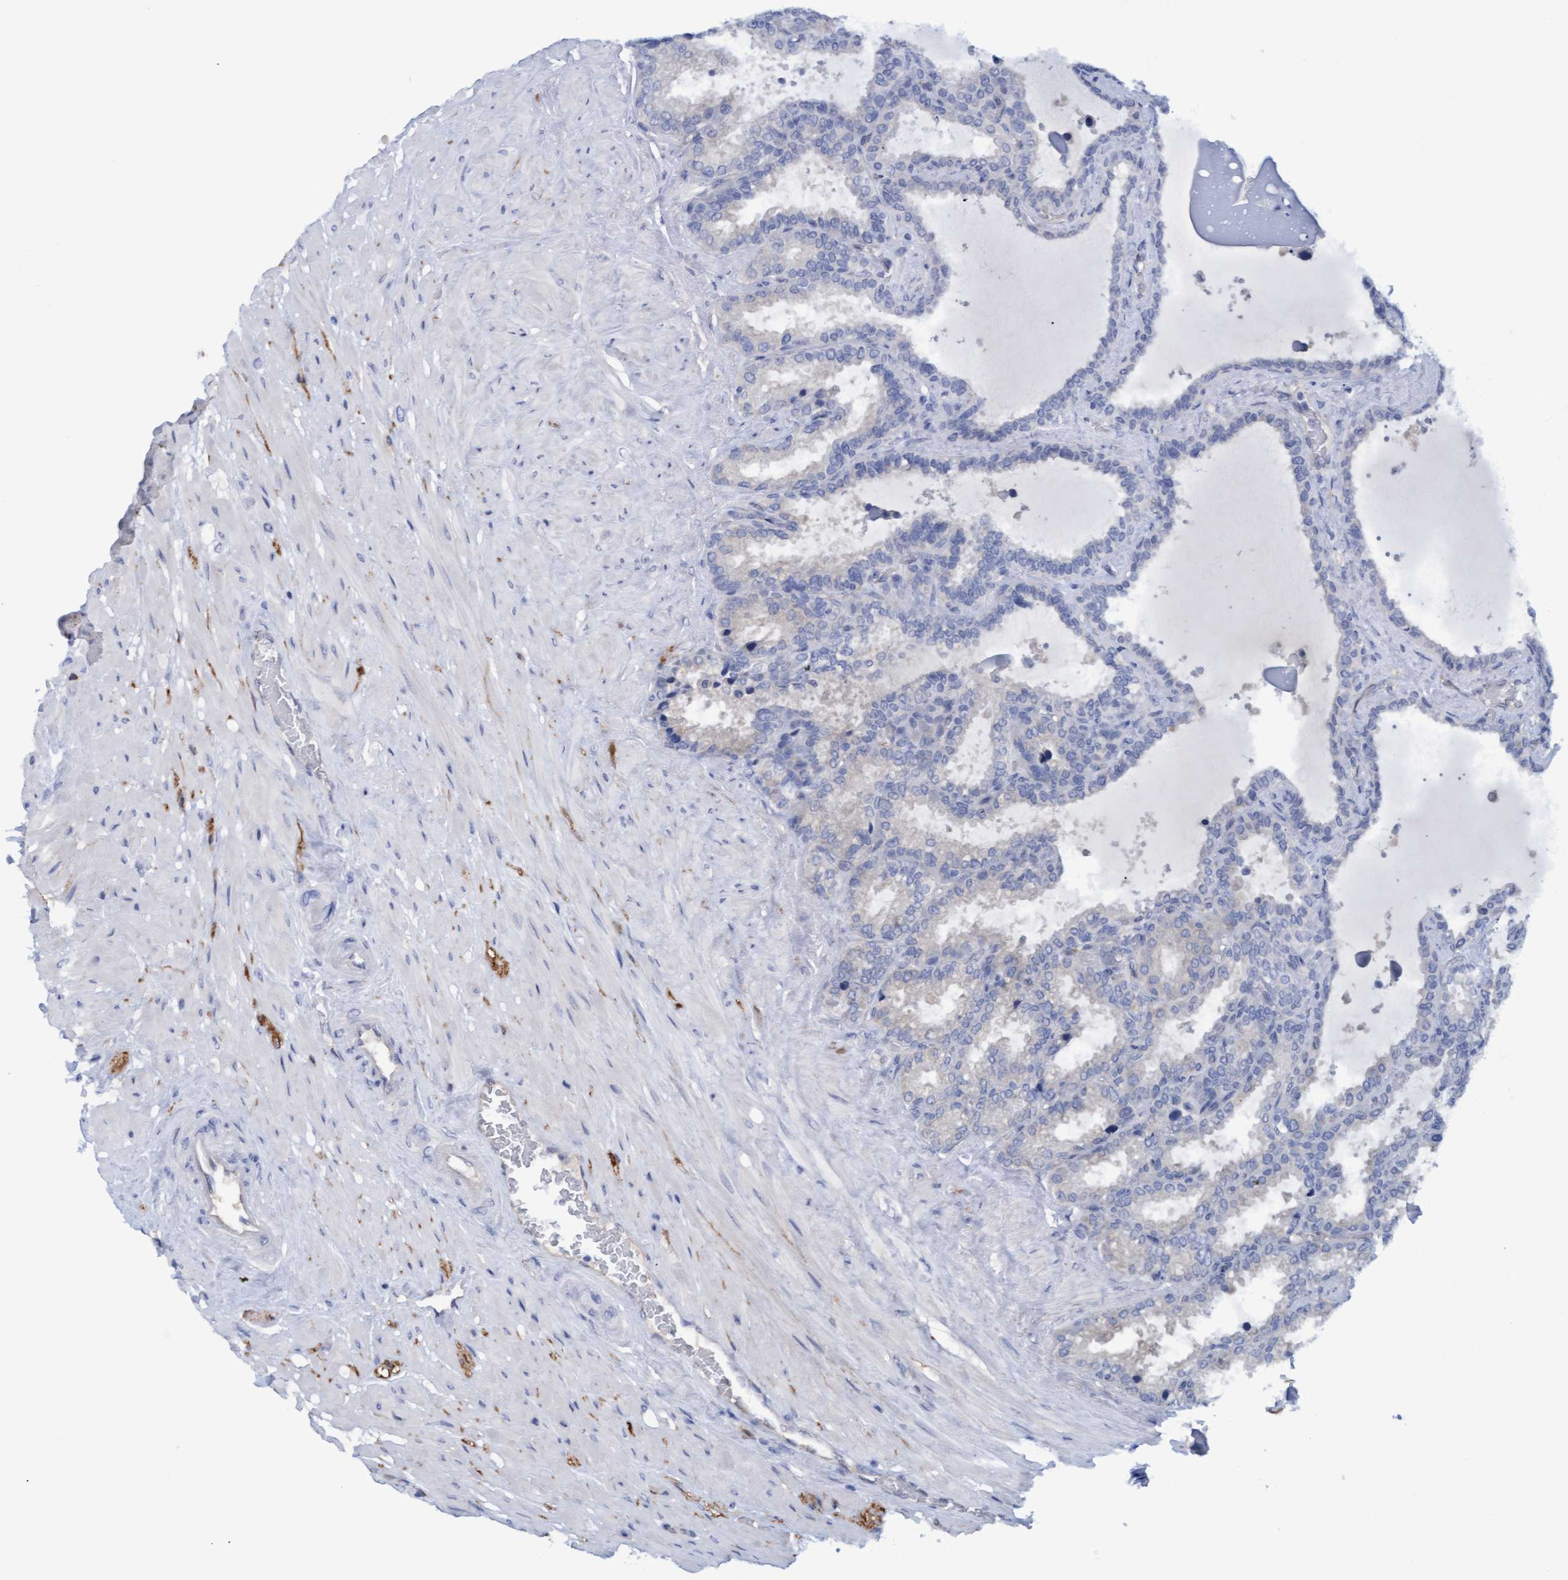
{"staining": {"intensity": "negative", "quantity": "none", "location": "none"}, "tissue": "seminal vesicle", "cell_type": "Glandular cells", "image_type": "normal", "snomed": [{"axis": "morphology", "description": "Normal tissue, NOS"}, {"axis": "topography", "description": "Seminal veicle"}], "caption": "High power microscopy photomicrograph of an immunohistochemistry (IHC) image of benign seminal vesicle, revealing no significant expression in glandular cells. (Immunohistochemistry, brightfield microscopy, high magnification).", "gene": "STXBP1", "patient": {"sex": "male", "age": 46}}